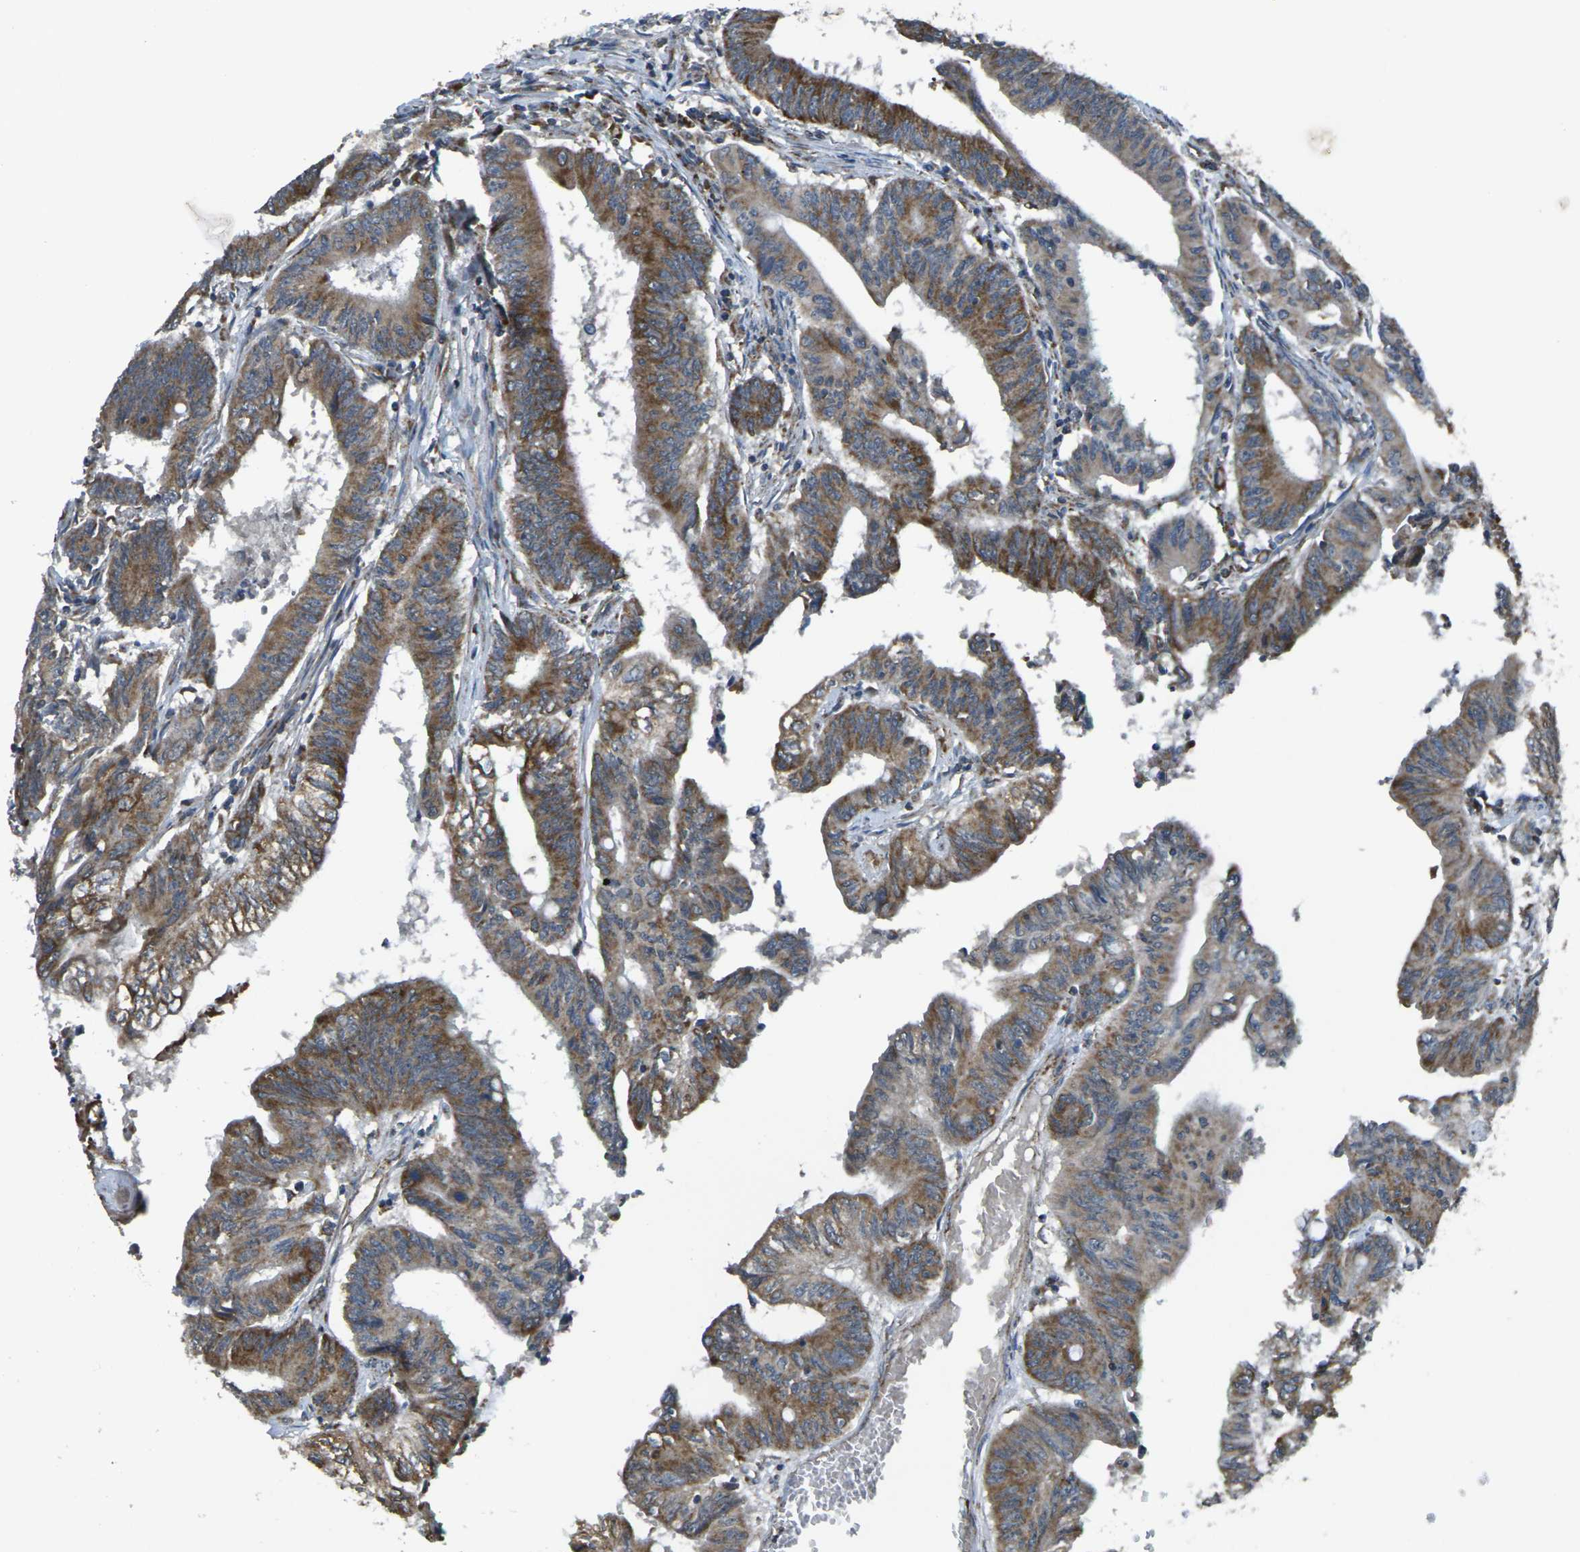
{"staining": {"intensity": "moderate", "quantity": ">75%", "location": "cytoplasmic/membranous"}, "tissue": "colorectal cancer", "cell_type": "Tumor cells", "image_type": "cancer", "snomed": [{"axis": "morphology", "description": "Adenocarcinoma, NOS"}, {"axis": "topography", "description": "Colon"}], "caption": "Colorectal cancer stained with a protein marker shows moderate staining in tumor cells.", "gene": "TMEM120B", "patient": {"sex": "male", "age": 45}}